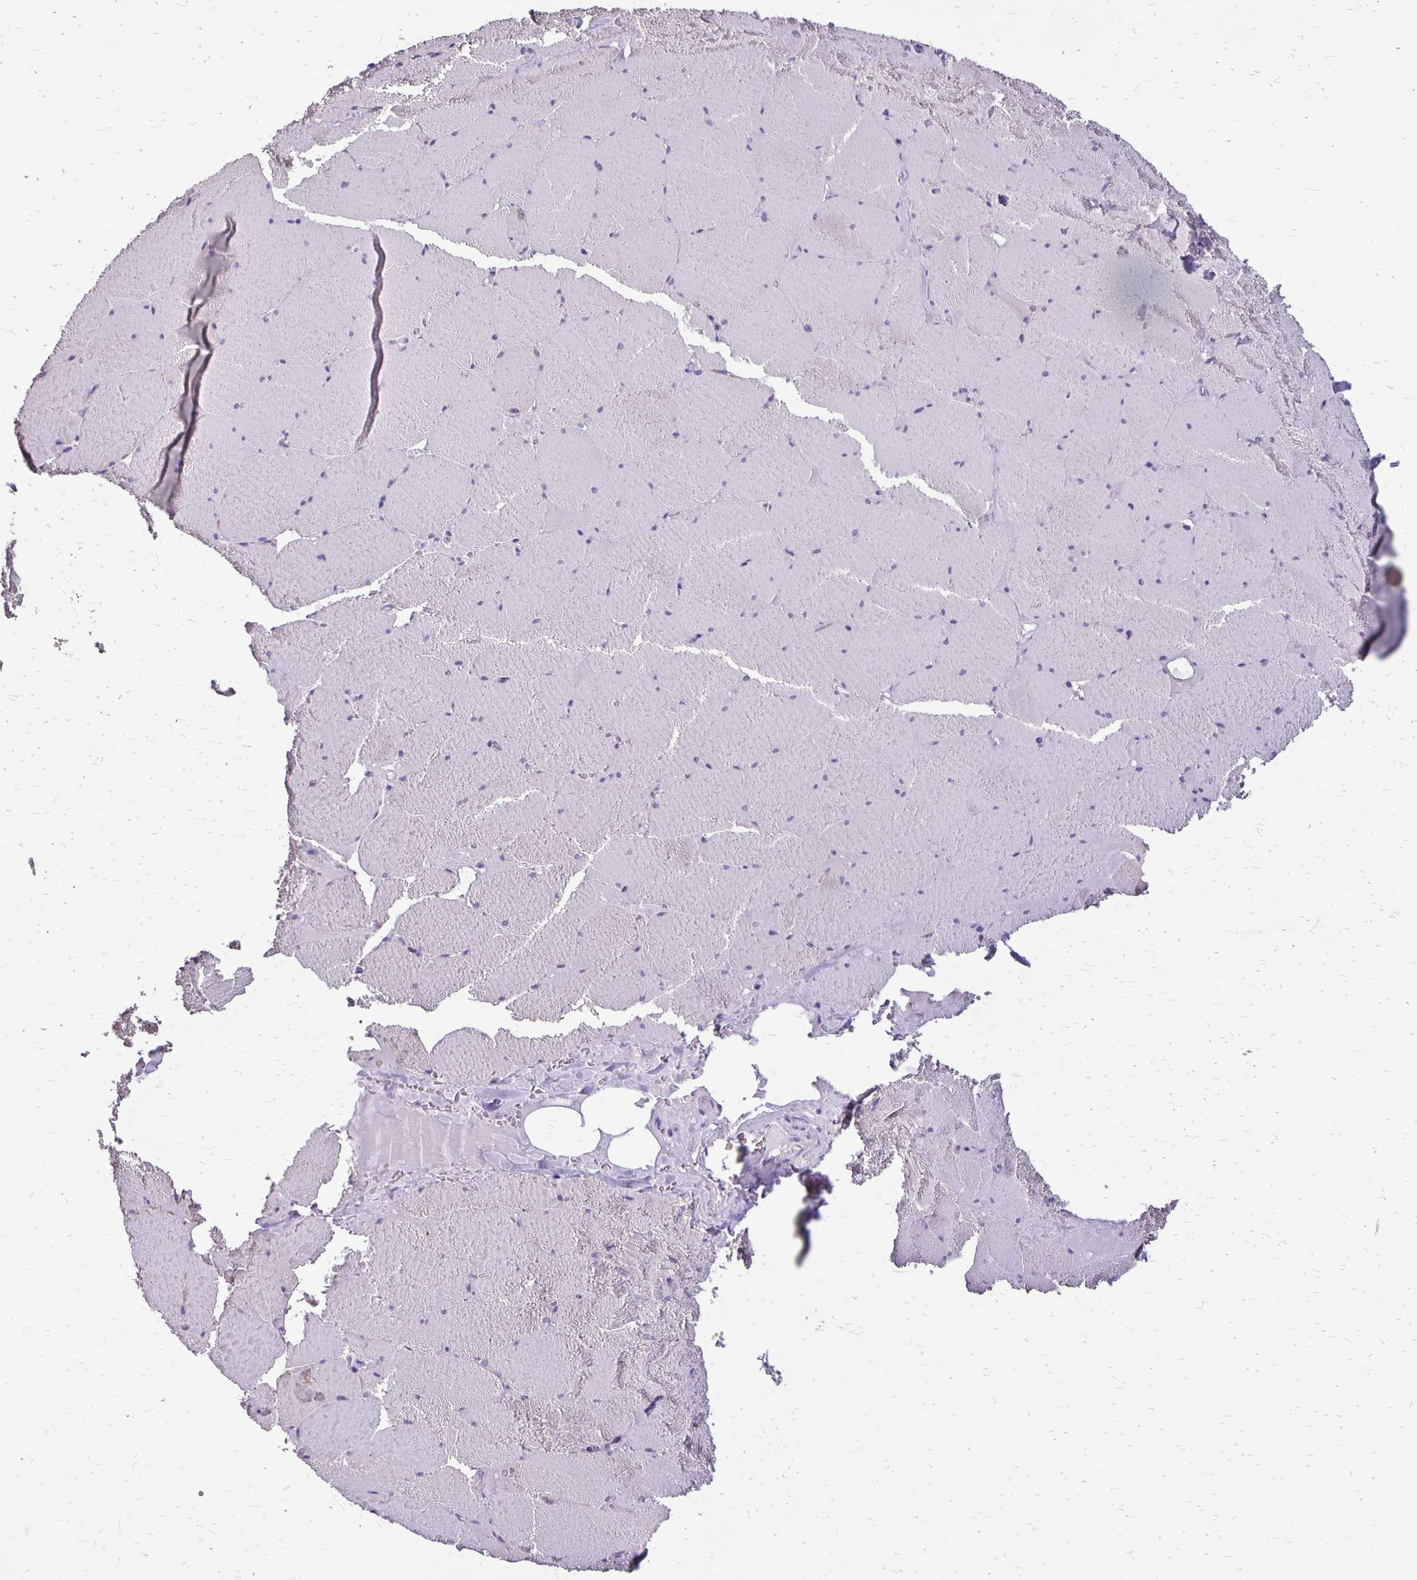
{"staining": {"intensity": "negative", "quantity": "none", "location": "none"}, "tissue": "skeletal muscle", "cell_type": "Myocytes", "image_type": "normal", "snomed": [{"axis": "morphology", "description": "Normal tissue, NOS"}, {"axis": "topography", "description": "Skeletal muscle"}, {"axis": "topography", "description": "Head-Neck"}], "caption": "Immunohistochemical staining of benign skeletal muscle demonstrates no significant positivity in myocytes.", "gene": "ANKRD45", "patient": {"sex": "male", "age": 66}}